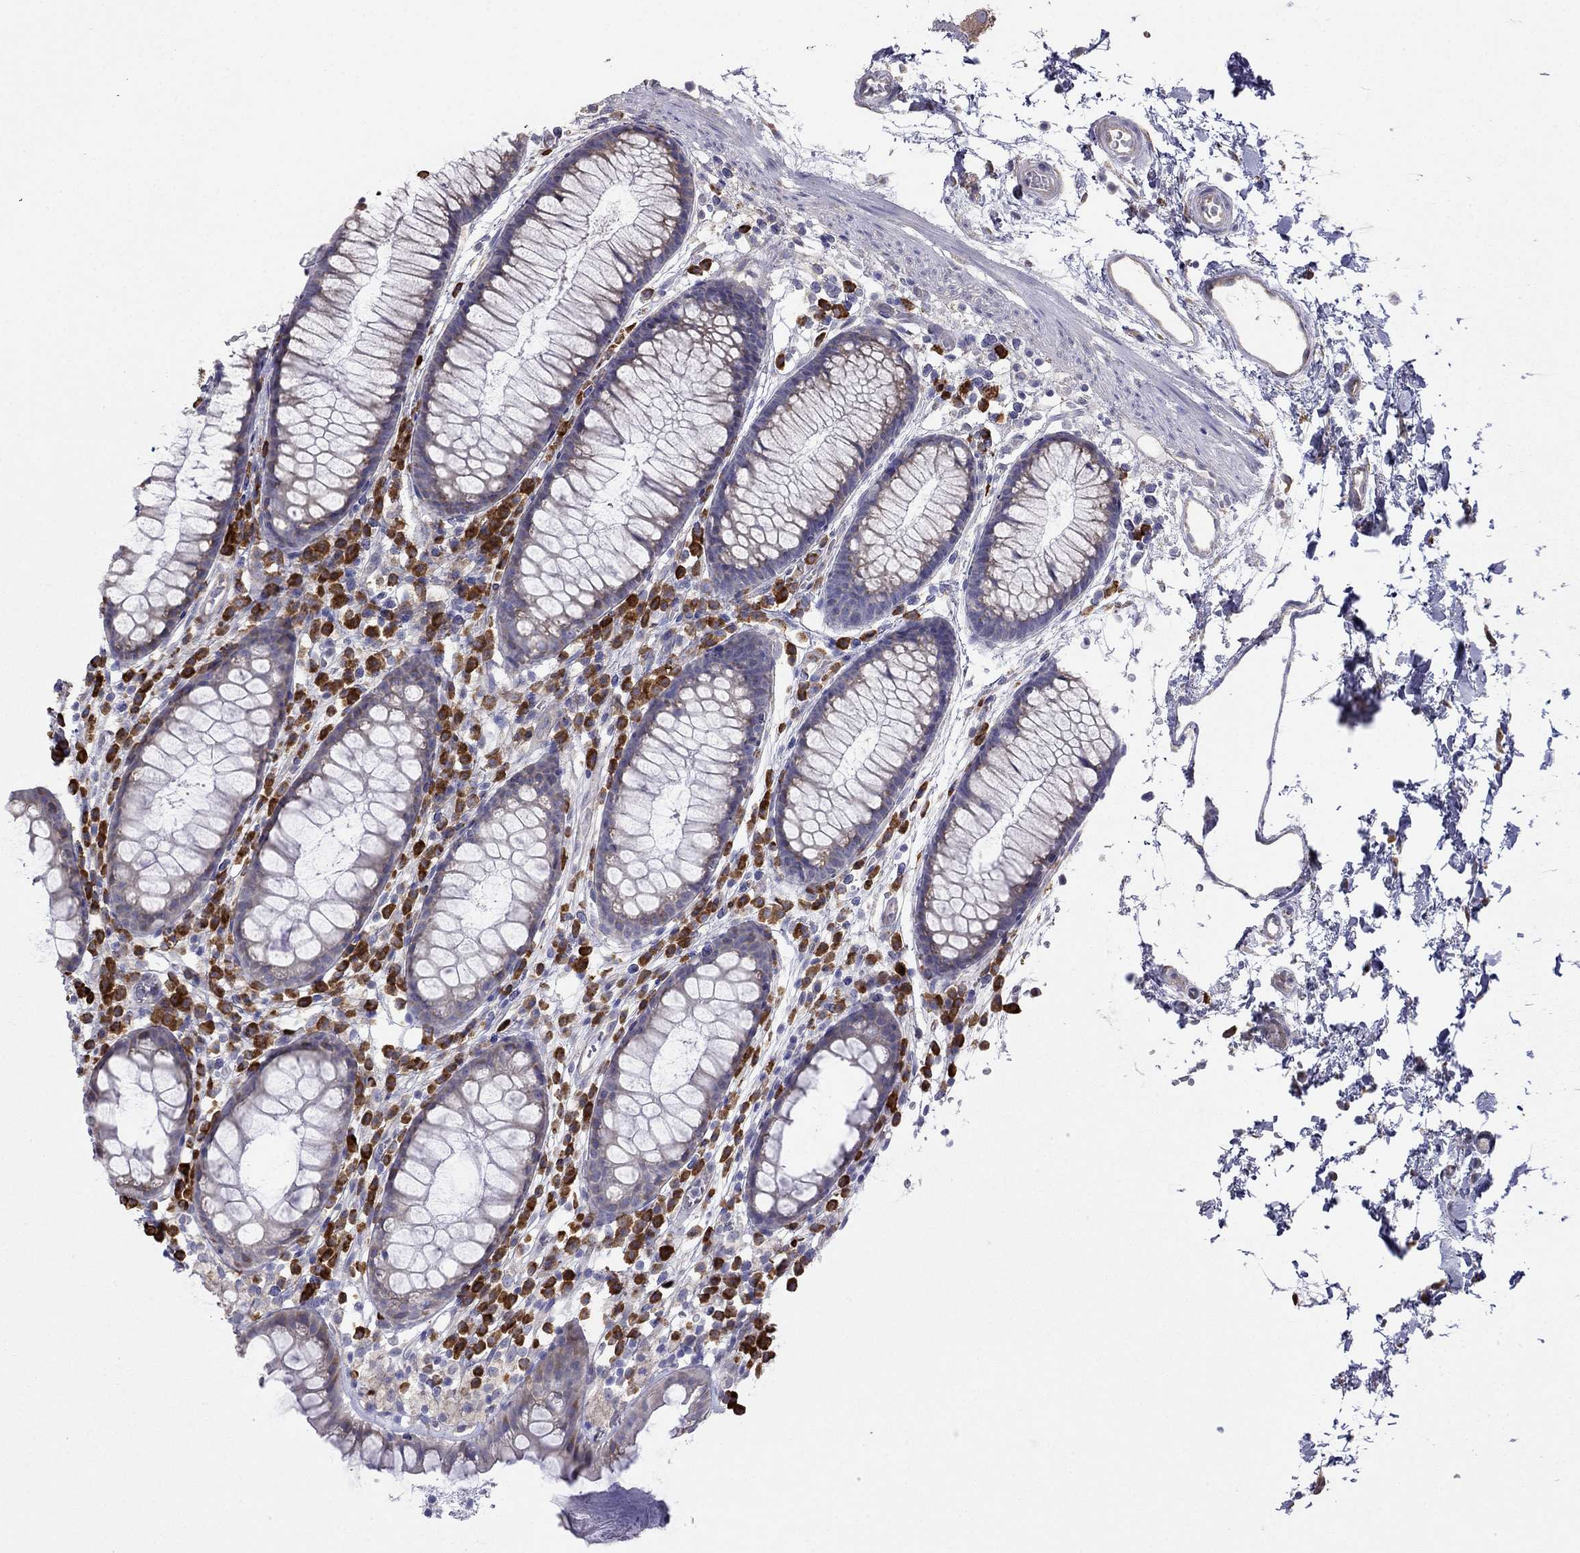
{"staining": {"intensity": "weak", "quantity": ">75%", "location": "cytoplasmic/membranous"}, "tissue": "colon", "cell_type": "Endothelial cells", "image_type": "normal", "snomed": [{"axis": "morphology", "description": "Normal tissue, NOS"}, {"axis": "topography", "description": "Colon"}], "caption": "About >75% of endothelial cells in benign human colon display weak cytoplasmic/membranous protein staining as visualized by brown immunohistochemical staining.", "gene": "LONRF2", "patient": {"sex": "male", "age": 76}}